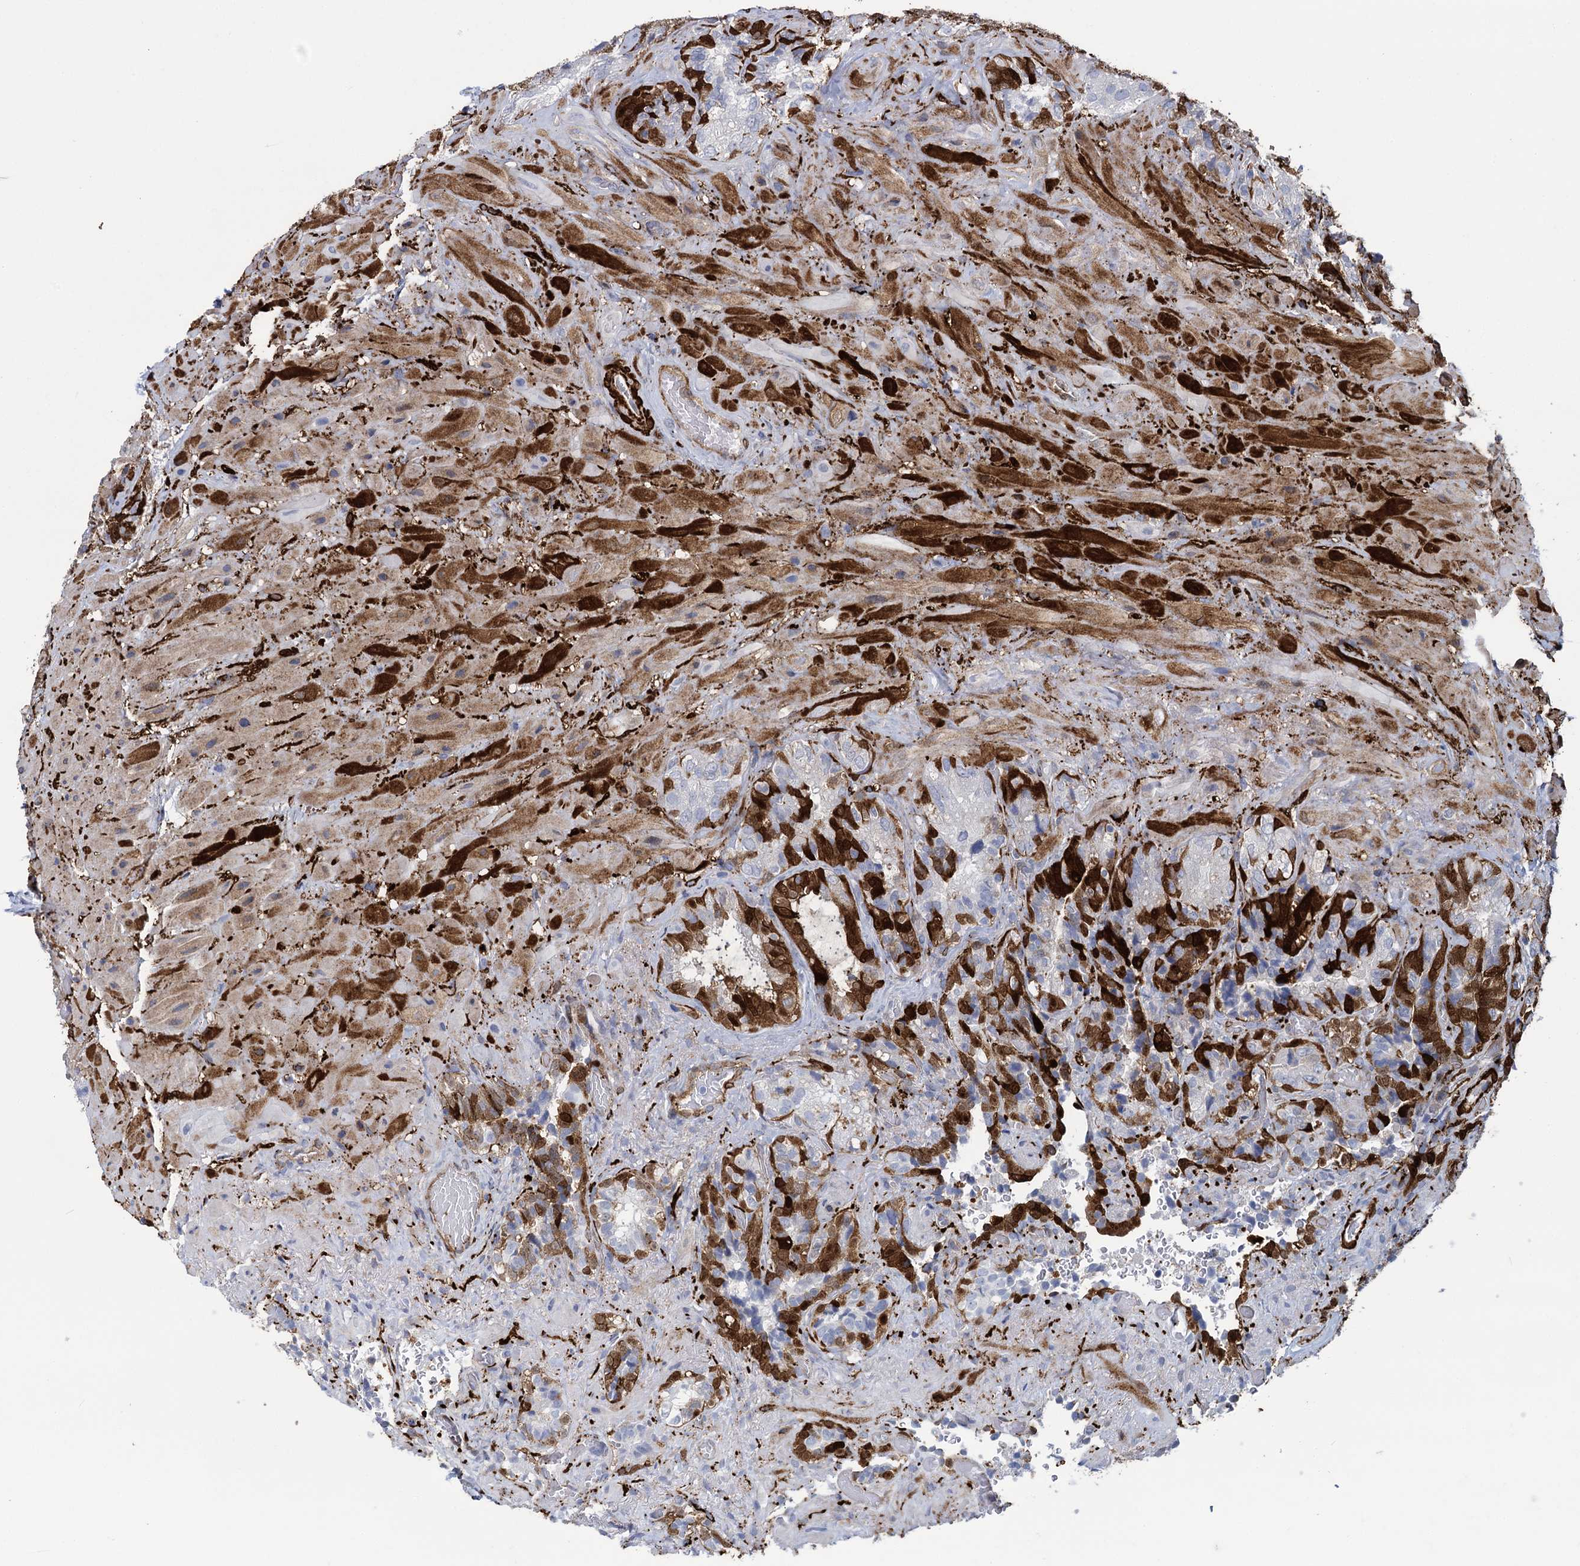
{"staining": {"intensity": "strong", "quantity": "25%-75%", "location": "cytoplasmic/membranous,nuclear"}, "tissue": "seminal vesicle", "cell_type": "Glandular cells", "image_type": "normal", "snomed": [{"axis": "morphology", "description": "Normal tissue, NOS"}, {"axis": "topography", "description": "Prostate and seminal vesicle, NOS"}, {"axis": "topography", "description": "Prostate"}, {"axis": "topography", "description": "Seminal veicle"}], "caption": "High-power microscopy captured an IHC micrograph of benign seminal vesicle, revealing strong cytoplasmic/membranous,nuclear positivity in approximately 25%-75% of glandular cells.", "gene": "SNCG", "patient": {"sex": "male", "age": 67}}